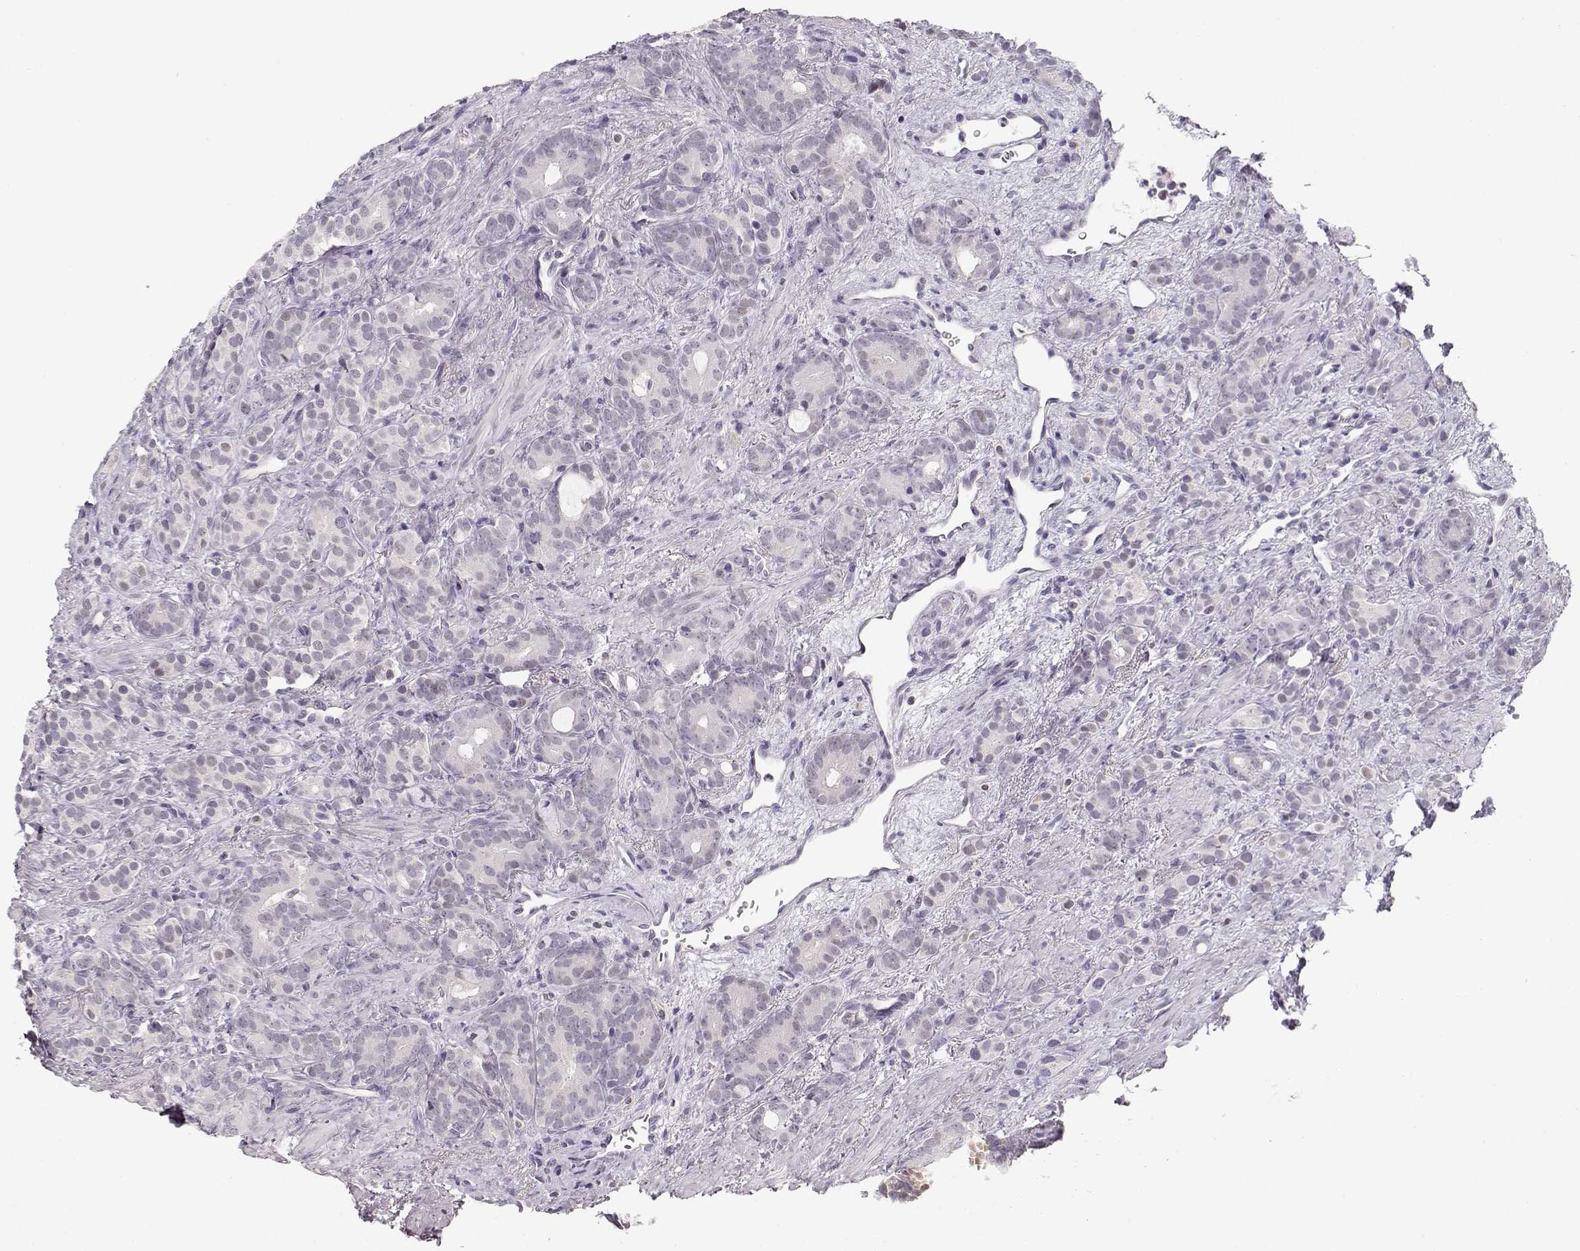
{"staining": {"intensity": "negative", "quantity": "none", "location": "none"}, "tissue": "prostate cancer", "cell_type": "Tumor cells", "image_type": "cancer", "snomed": [{"axis": "morphology", "description": "Adenocarcinoma, High grade"}, {"axis": "topography", "description": "Prostate"}], "caption": "DAB (3,3'-diaminobenzidine) immunohistochemical staining of prostate high-grade adenocarcinoma displays no significant staining in tumor cells. (IHC, brightfield microscopy, high magnification).", "gene": "TEPP", "patient": {"sex": "male", "age": 84}}